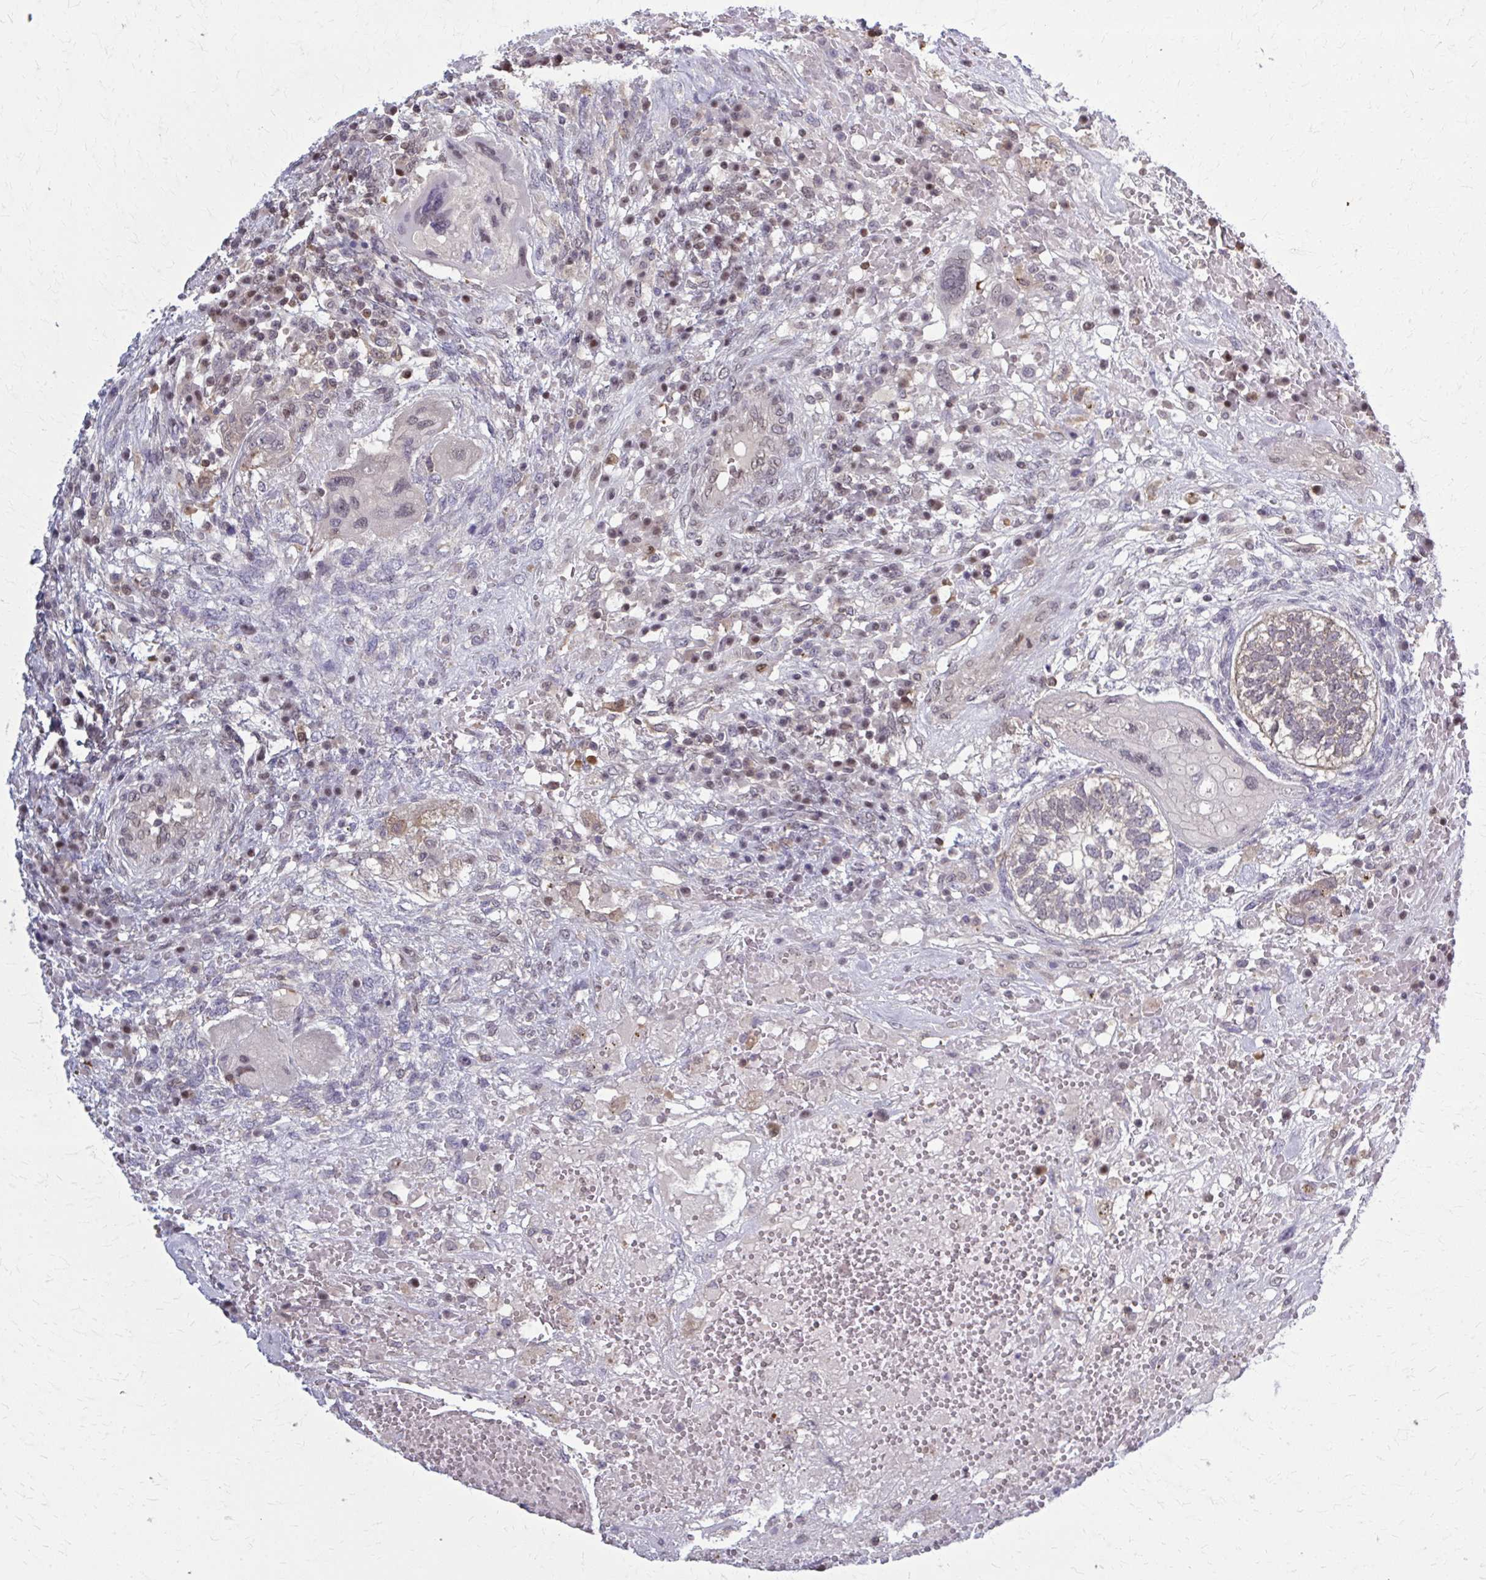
{"staining": {"intensity": "negative", "quantity": "none", "location": "none"}, "tissue": "testis cancer", "cell_type": "Tumor cells", "image_type": "cancer", "snomed": [{"axis": "morphology", "description": "Carcinoma, Embryonal, NOS"}, {"axis": "topography", "description": "Testis"}], "caption": "There is no significant staining in tumor cells of embryonal carcinoma (testis). The staining is performed using DAB brown chromogen with nuclei counter-stained in using hematoxylin.", "gene": "MDH1", "patient": {"sex": "male", "age": 26}}